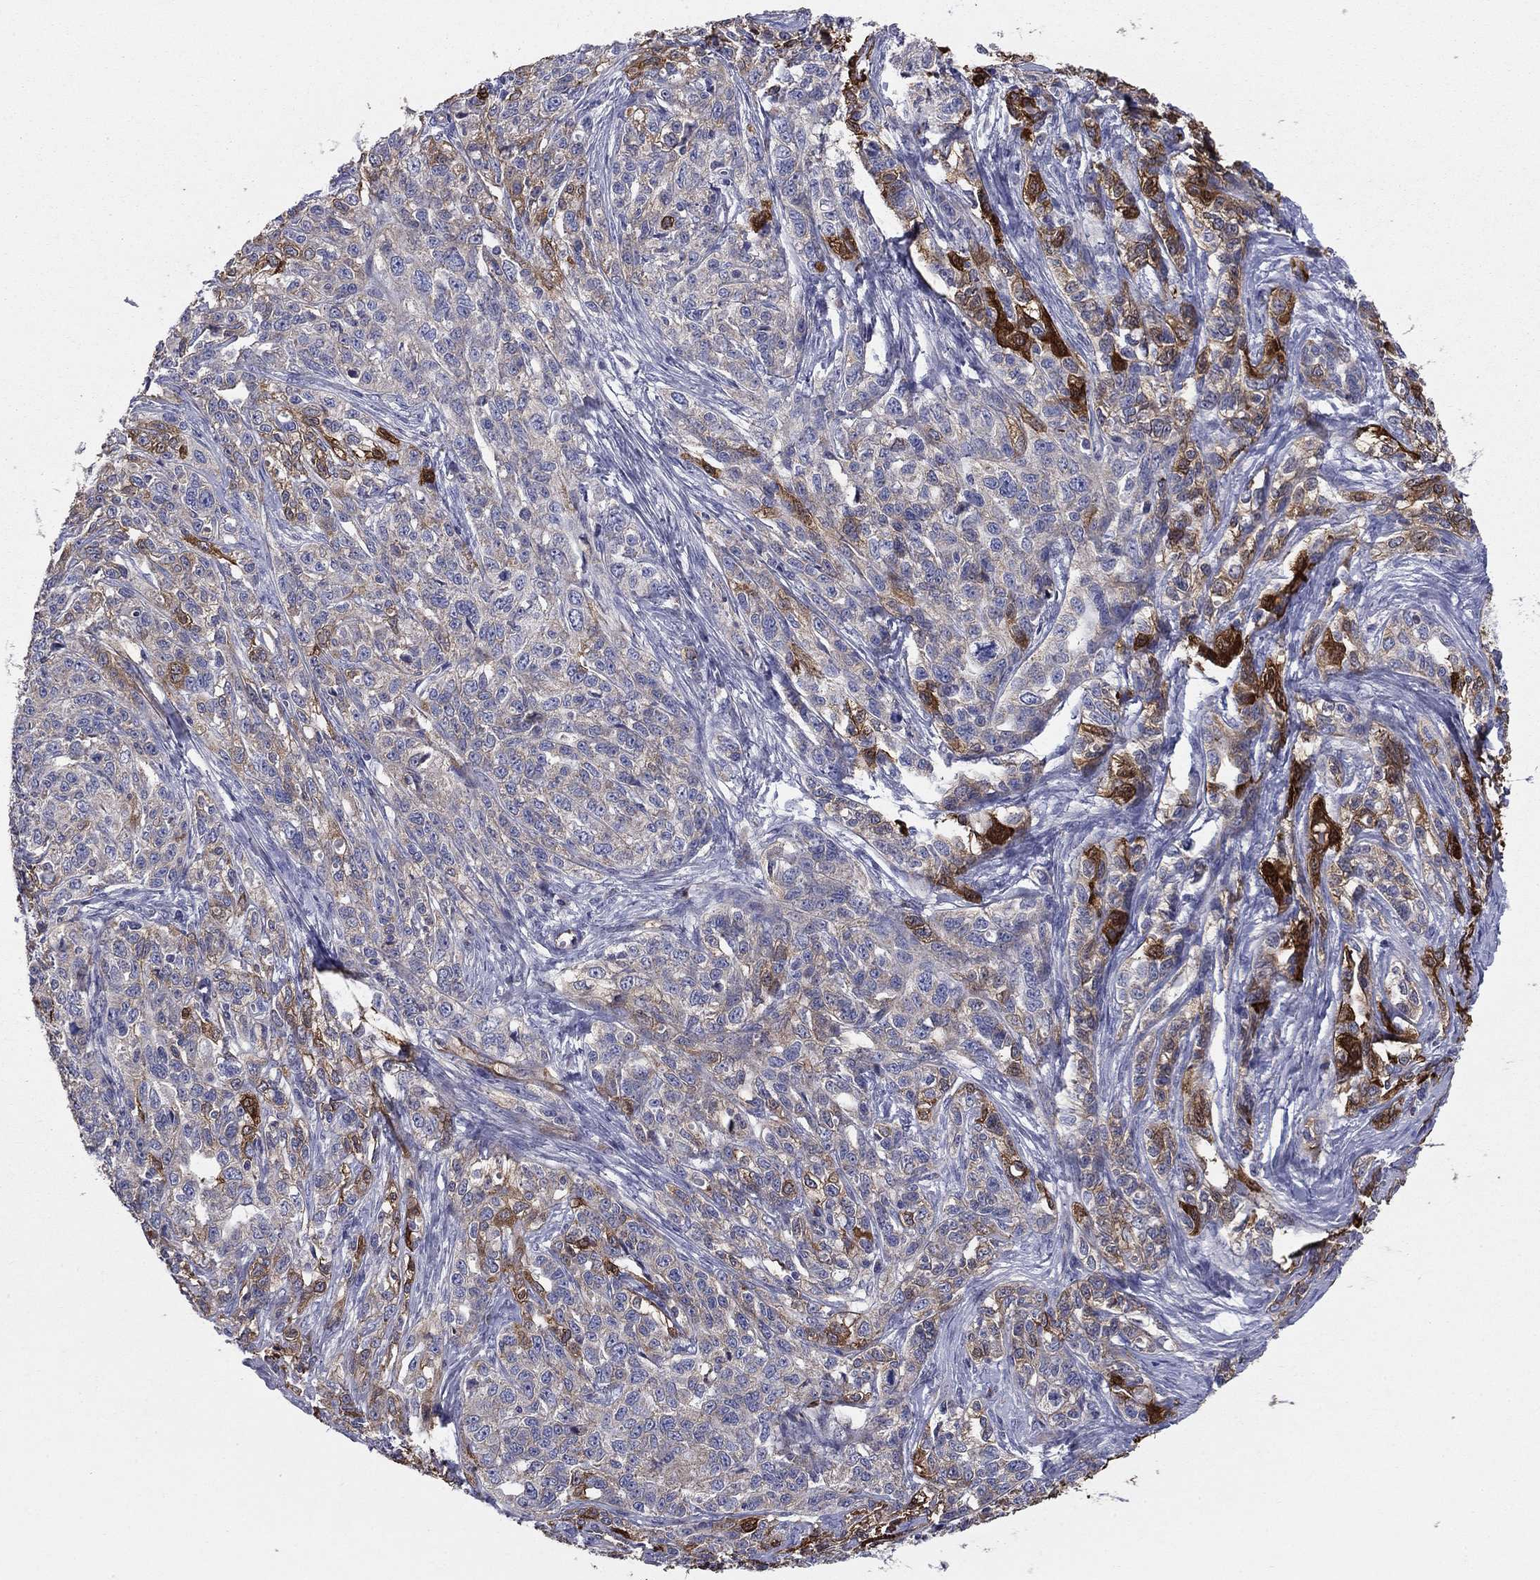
{"staining": {"intensity": "strong", "quantity": "<25%", "location": "cytoplasmic/membranous"}, "tissue": "ovarian cancer", "cell_type": "Tumor cells", "image_type": "cancer", "snomed": [{"axis": "morphology", "description": "Cystadenocarcinoma, serous, NOS"}, {"axis": "topography", "description": "Ovary"}], "caption": "DAB (3,3'-diaminobenzidine) immunohistochemical staining of serous cystadenocarcinoma (ovarian) demonstrates strong cytoplasmic/membranous protein positivity in approximately <25% of tumor cells.", "gene": "EMP2", "patient": {"sex": "female", "age": 71}}